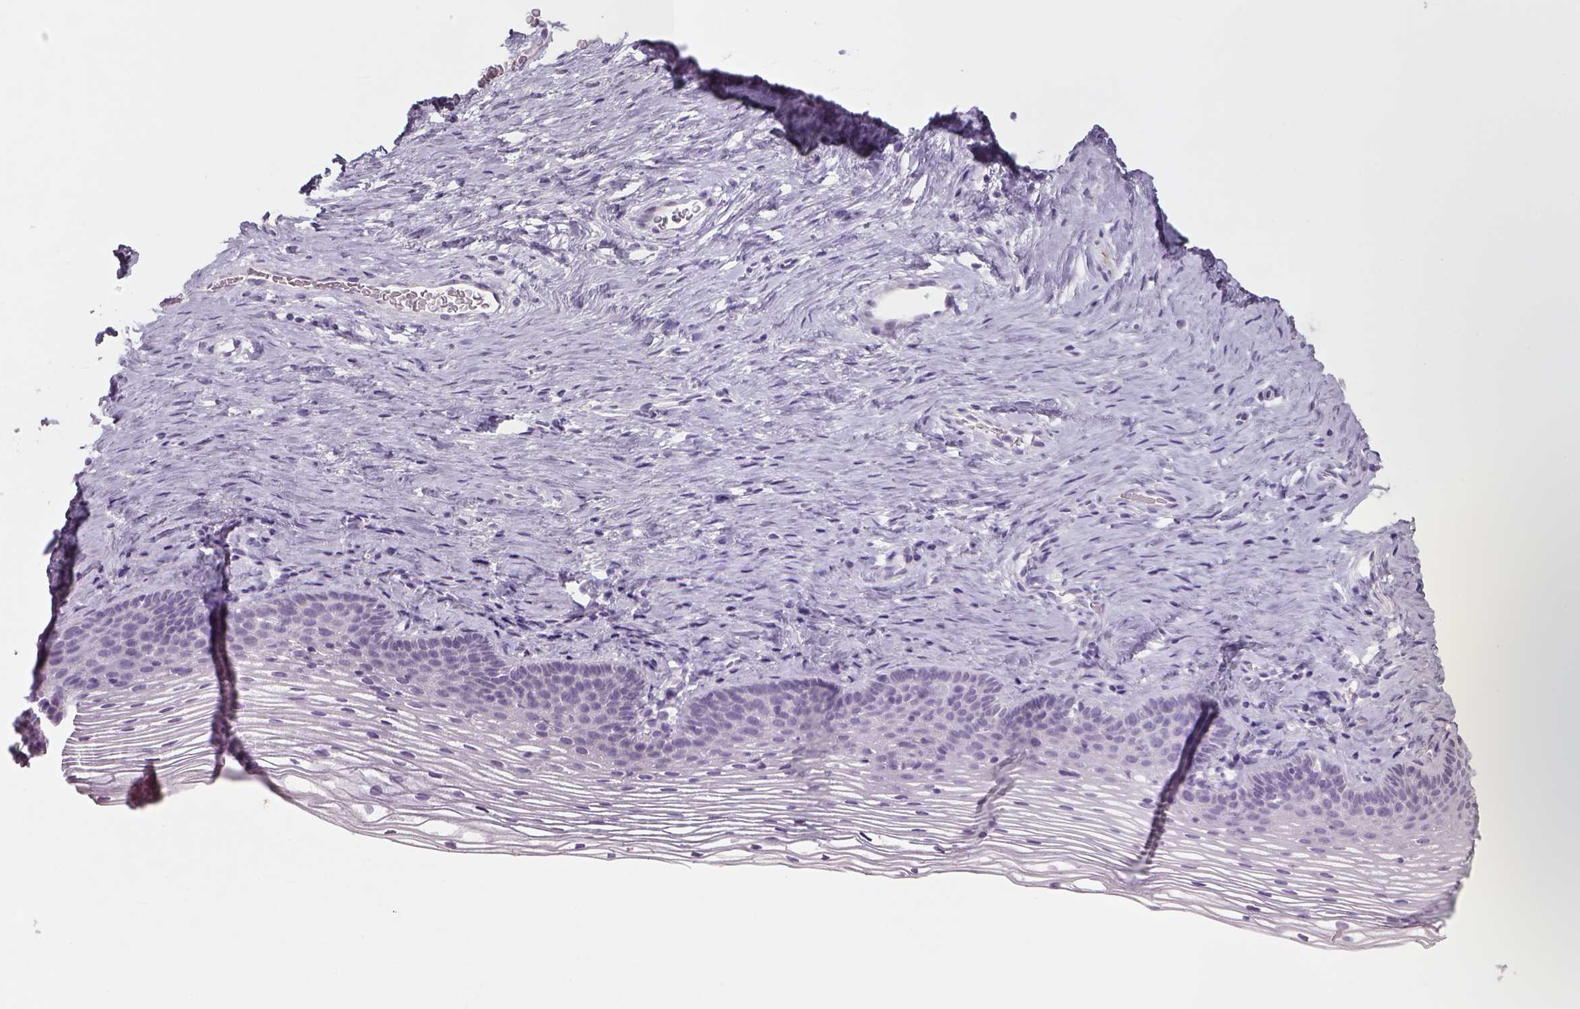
{"staining": {"intensity": "negative", "quantity": "none", "location": "none"}, "tissue": "cervix", "cell_type": "Glandular cells", "image_type": "normal", "snomed": [{"axis": "morphology", "description": "Normal tissue, NOS"}, {"axis": "topography", "description": "Cervix"}], "caption": "This histopathology image is of benign cervix stained with IHC to label a protein in brown with the nuclei are counter-stained blue. There is no staining in glandular cells.", "gene": "SLC6A2", "patient": {"sex": "female", "age": 39}}